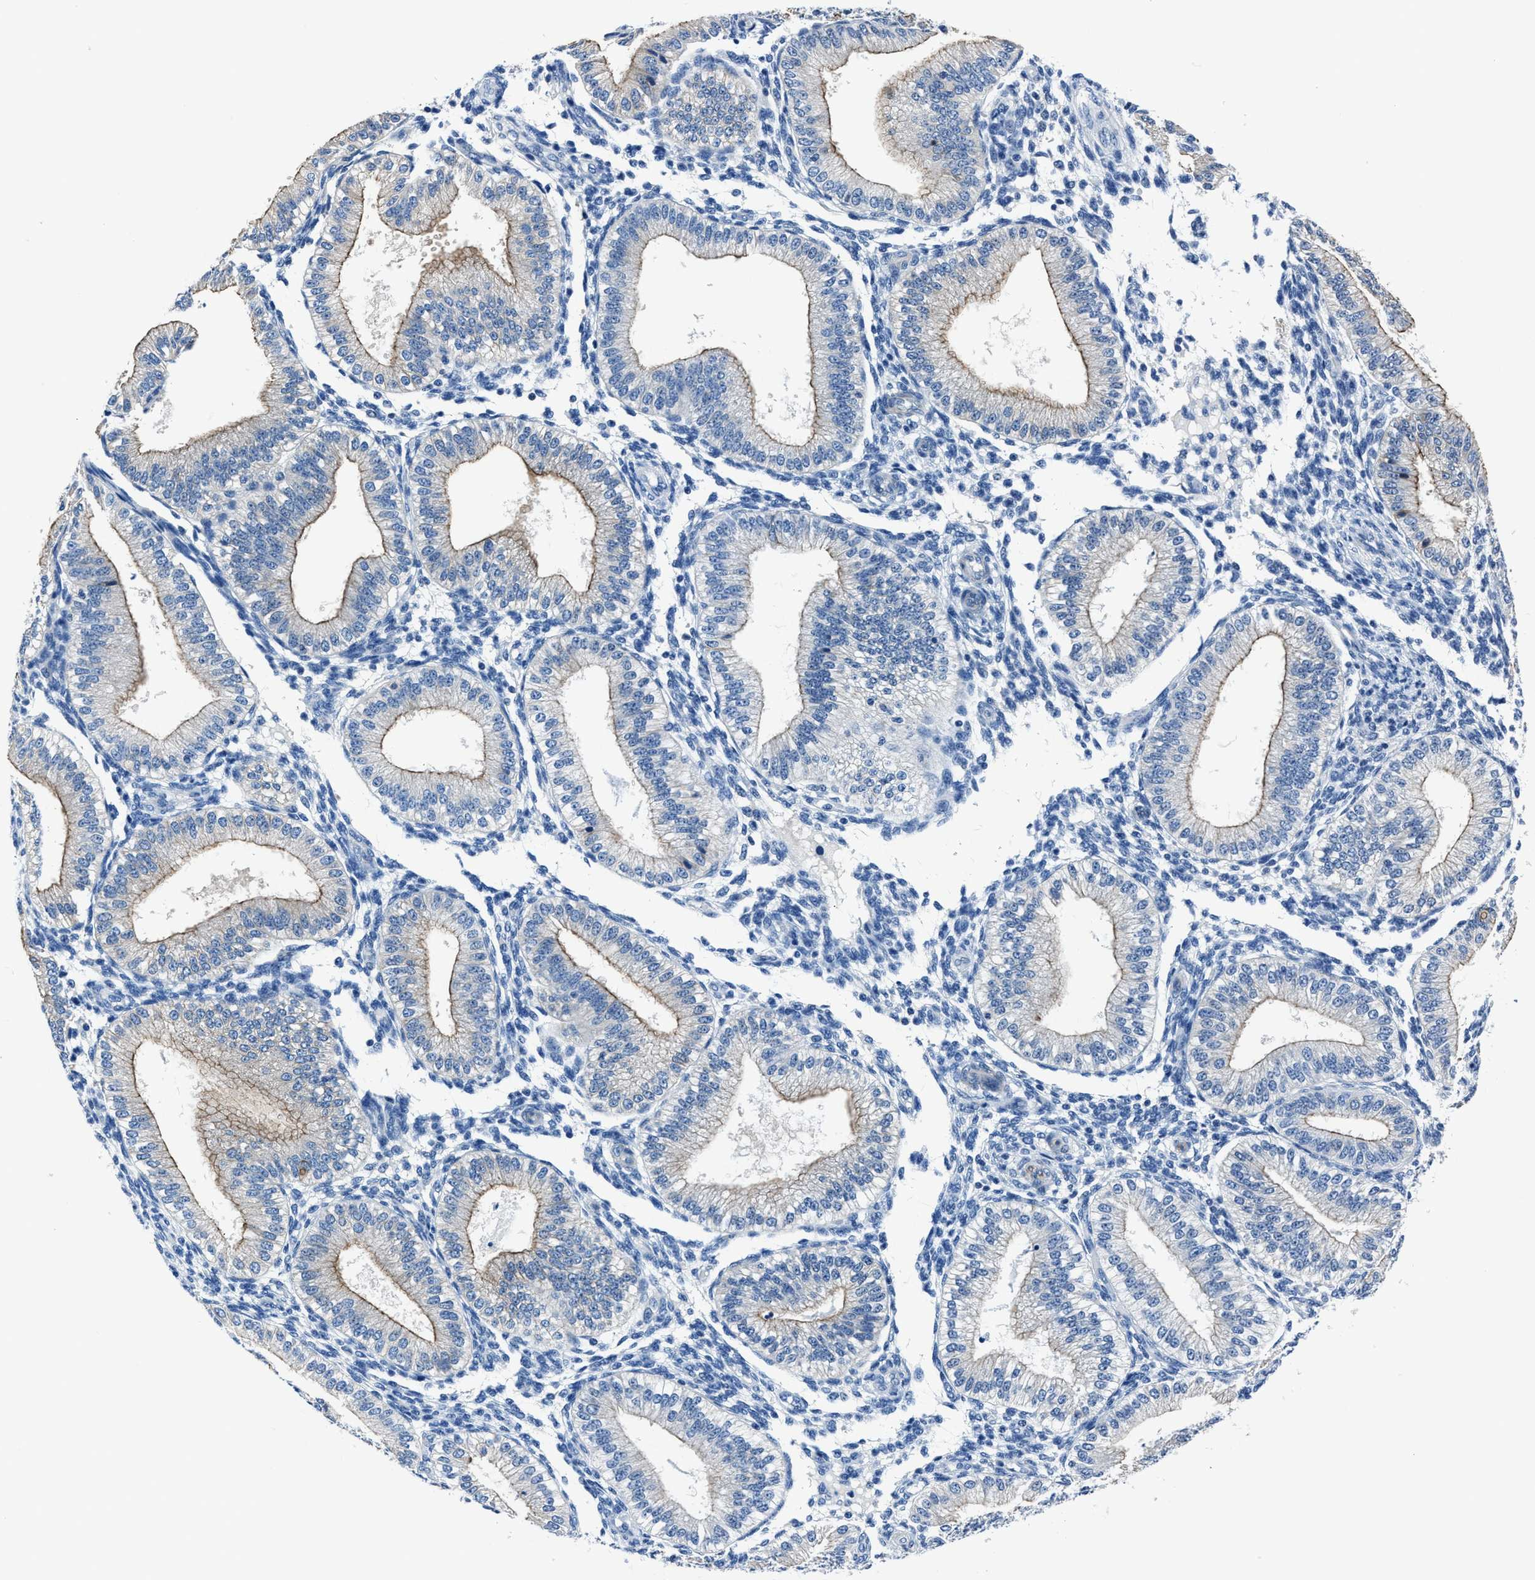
{"staining": {"intensity": "negative", "quantity": "none", "location": "none"}, "tissue": "endometrium", "cell_type": "Cells in endometrial stroma", "image_type": "normal", "snomed": [{"axis": "morphology", "description": "Normal tissue, NOS"}, {"axis": "topography", "description": "Endometrium"}], "caption": "Immunohistochemistry (IHC) of unremarkable endometrium demonstrates no staining in cells in endometrial stroma.", "gene": "LMO7", "patient": {"sex": "female", "age": 39}}